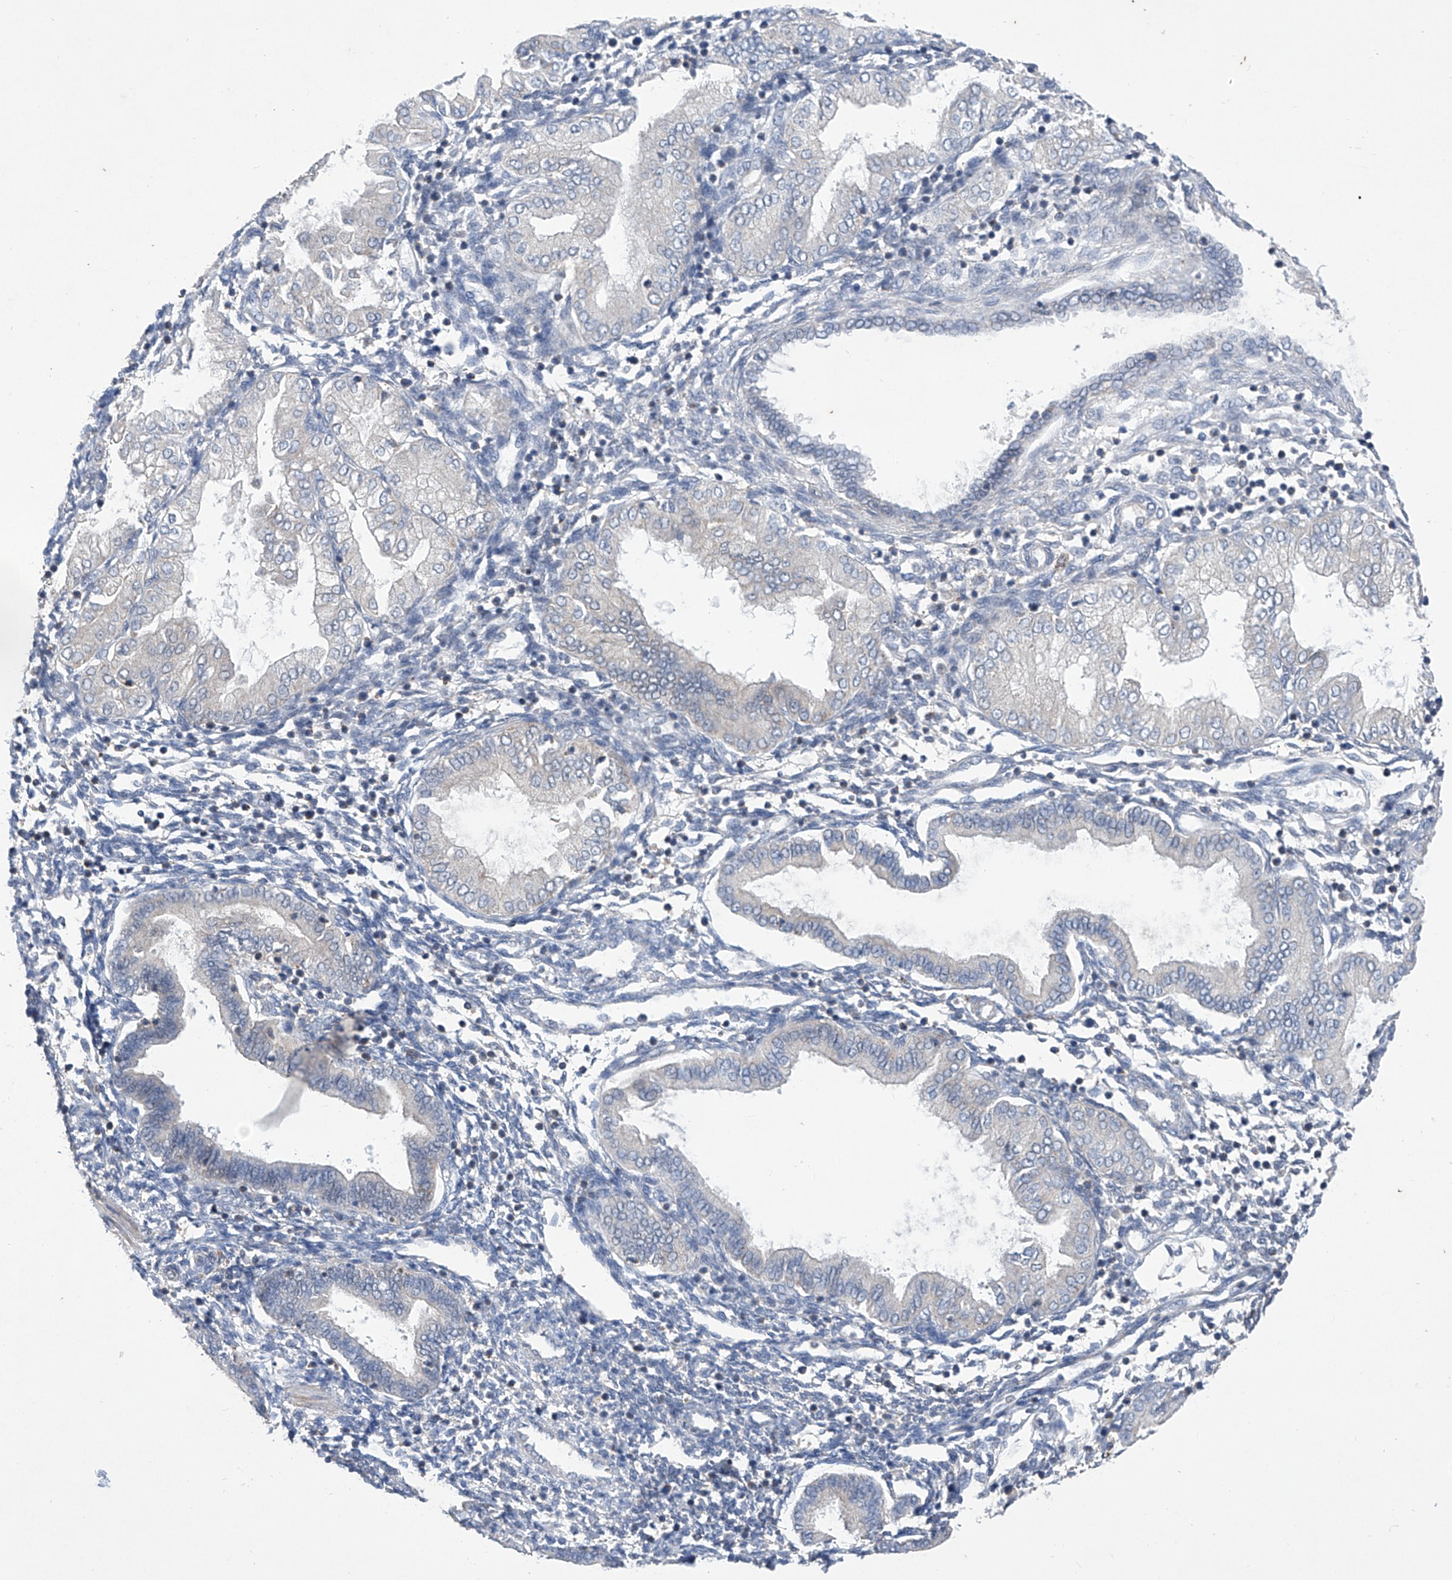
{"staining": {"intensity": "negative", "quantity": "none", "location": "none"}, "tissue": "endometrium", "cell_type": "Cells in endometrial stroma", "image_type": "normal", "snomed": [{"axis": "morphology", "description": "Normal tissue, NOS"}, {"axis": "topography", "description": "Endometrium"}], "caption": "DAB immunohistochemical staining of benign human endometrium exhibits no significant expression in cells in endometrial stroma. (DAB immunohistochemistry (IHC) with hematoxylin counter stain).", "gene": "KIFC2", "patient": {"sex": "female", "age": 53}}